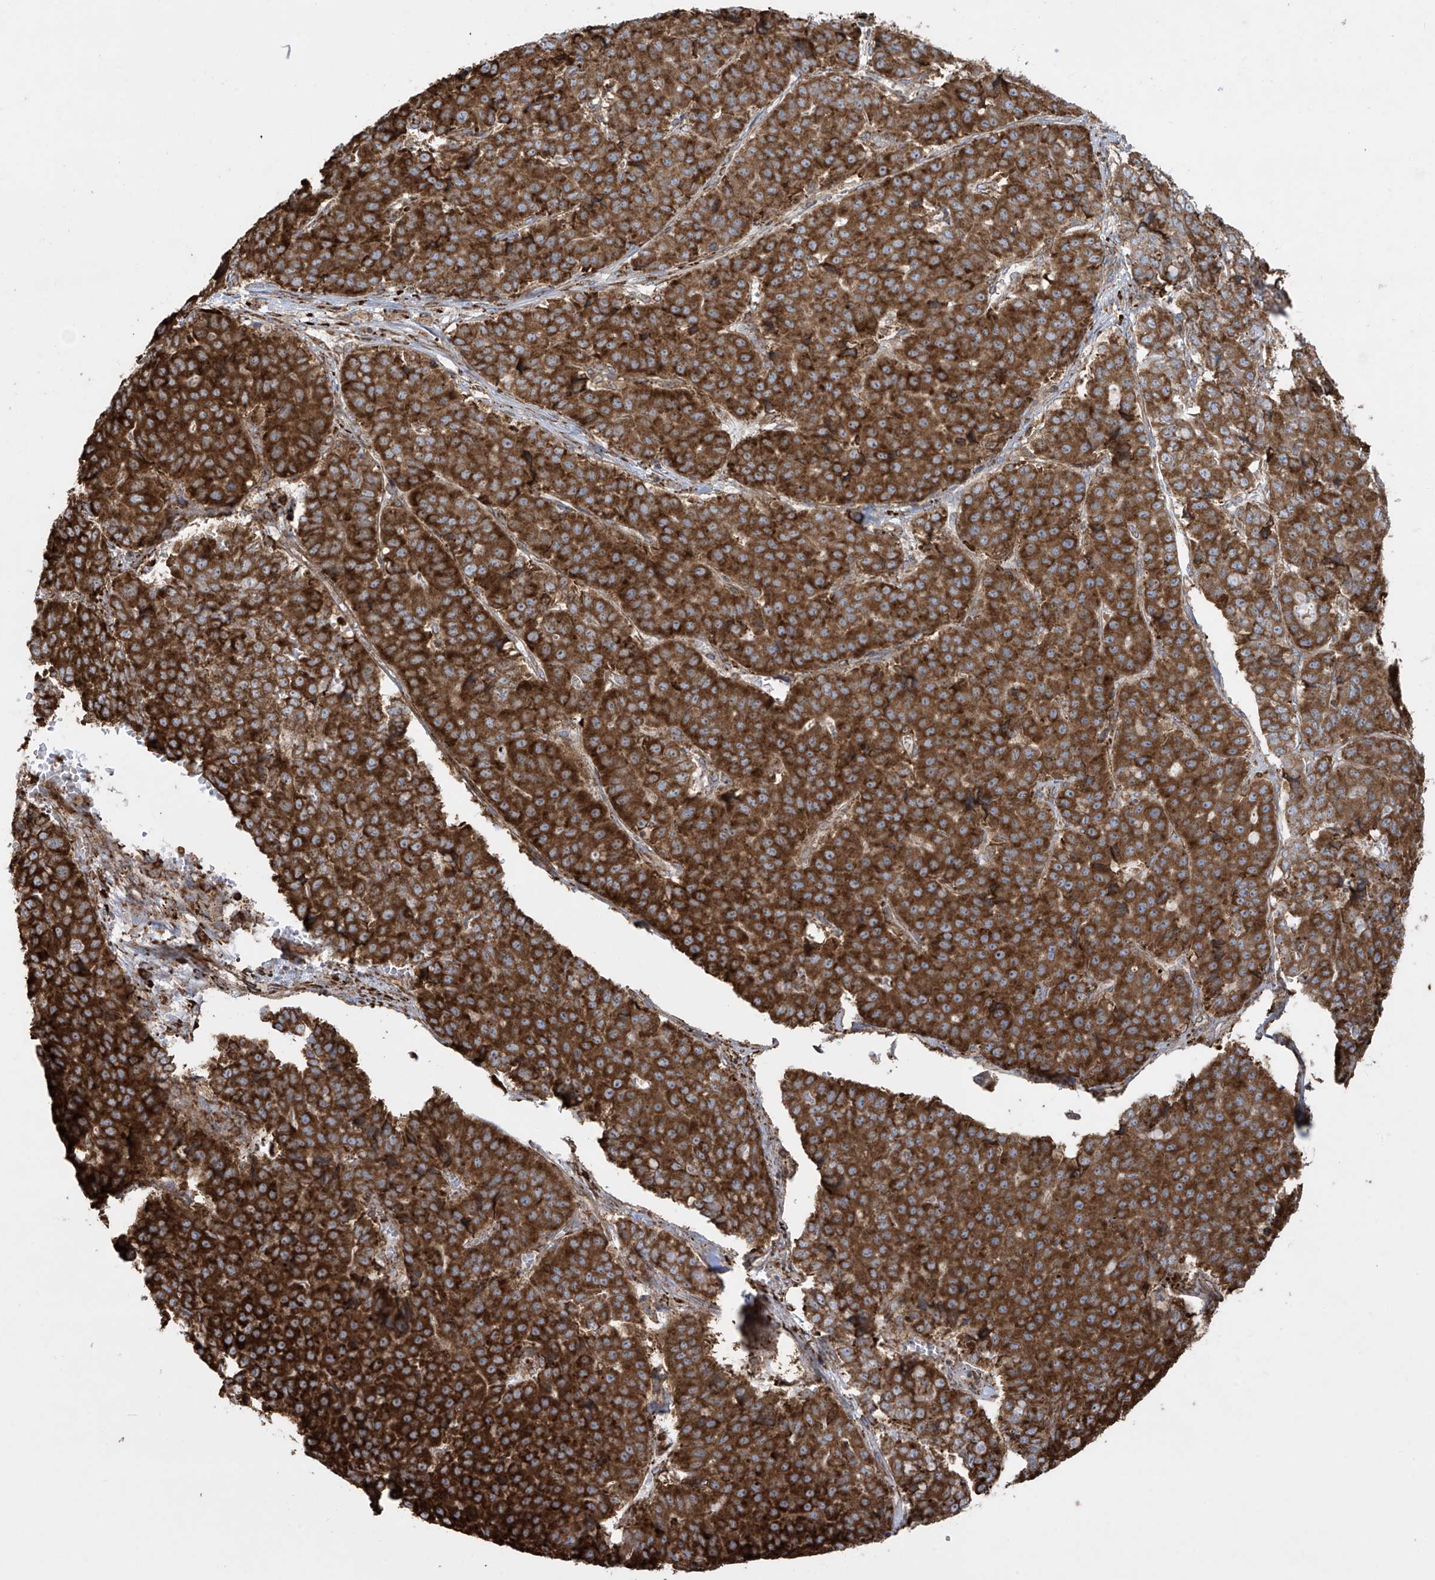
{"staining": {"intensity": "strong", "quantity": ">75%", "location": "cytoplasmic/membranous"}, "tissue": "pancreatic cancer", "cell_type": "Tumor cells", "image_type": "cancer", "snomed": [{"axis": "morphology", "description": "Adenocarcinoma, NOS"}, {"axis": "topography", "description": "Pancreas"}], "caption": "Strong cytoplasmic/membranous positivity for a protein is identified in about >75% of tumor cells of pancreatic adenocarcinoma using immunohistochemistry (IHC).", "gene": "MX1", "patient": {"sex": "male", "age": 50}}